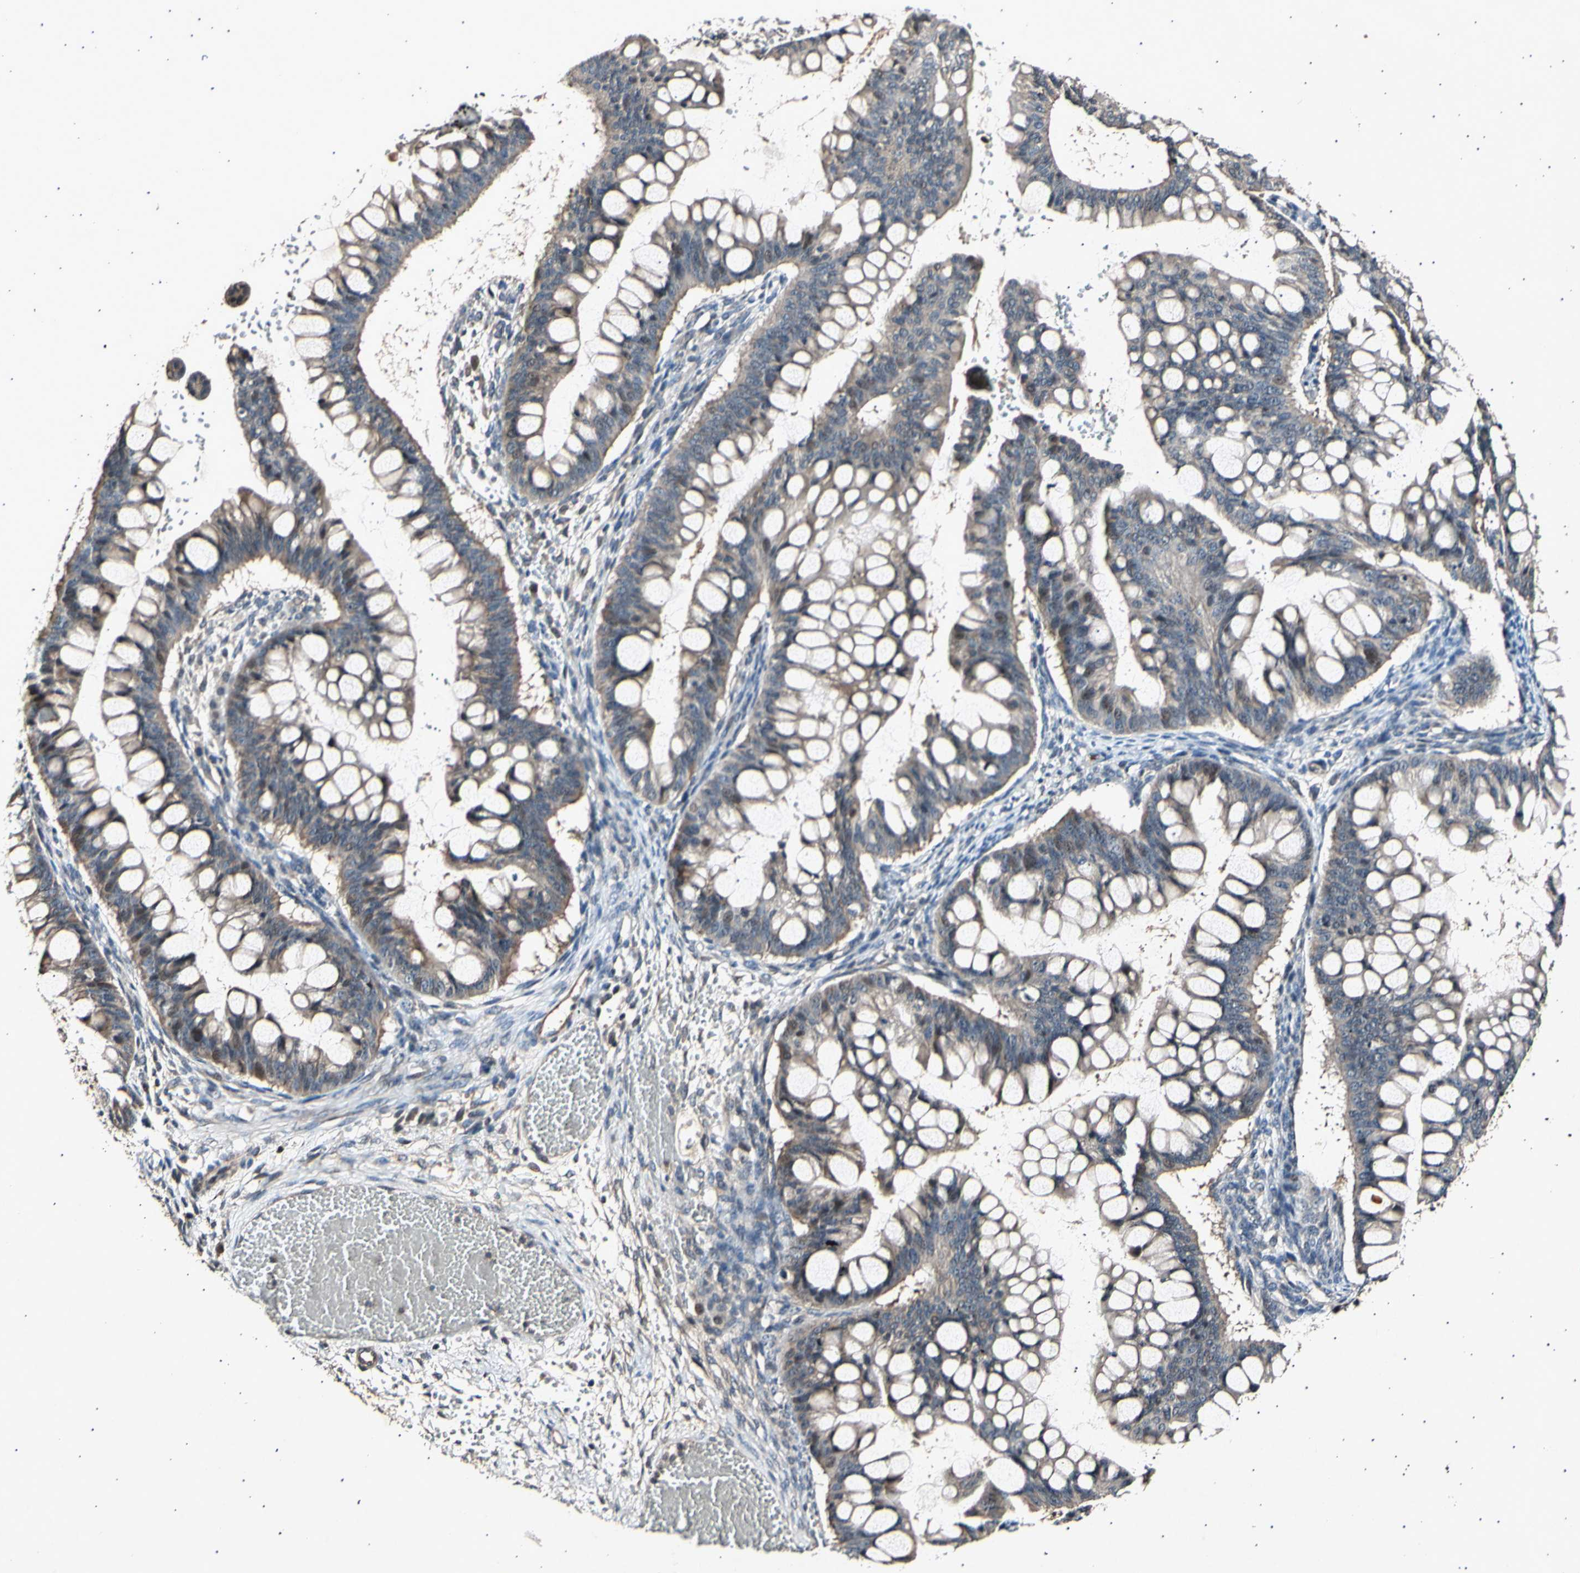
{"staining": {"intensity": "weak", "quantity": "<25%", "location": "cytoplasmic/membranous"}, "tissue": "ovarian cancer", "cell_type": "Tumor cells", "image_type": "cancer", "snomed": [{"axis": "morphology", "description": "Cystadenocarcinoma, mucinous, NOS"}, {"axis": "topography", "description": "Ovary"}], "caption": "High power microscopy histopathology image of an IHC histopathology image of ovarian mucinous cystadenocarcinoma, revealing no significant positivity in tumor cells.", "gene": "ADCY3", "patient": {"sex": "female", "age": 73}}